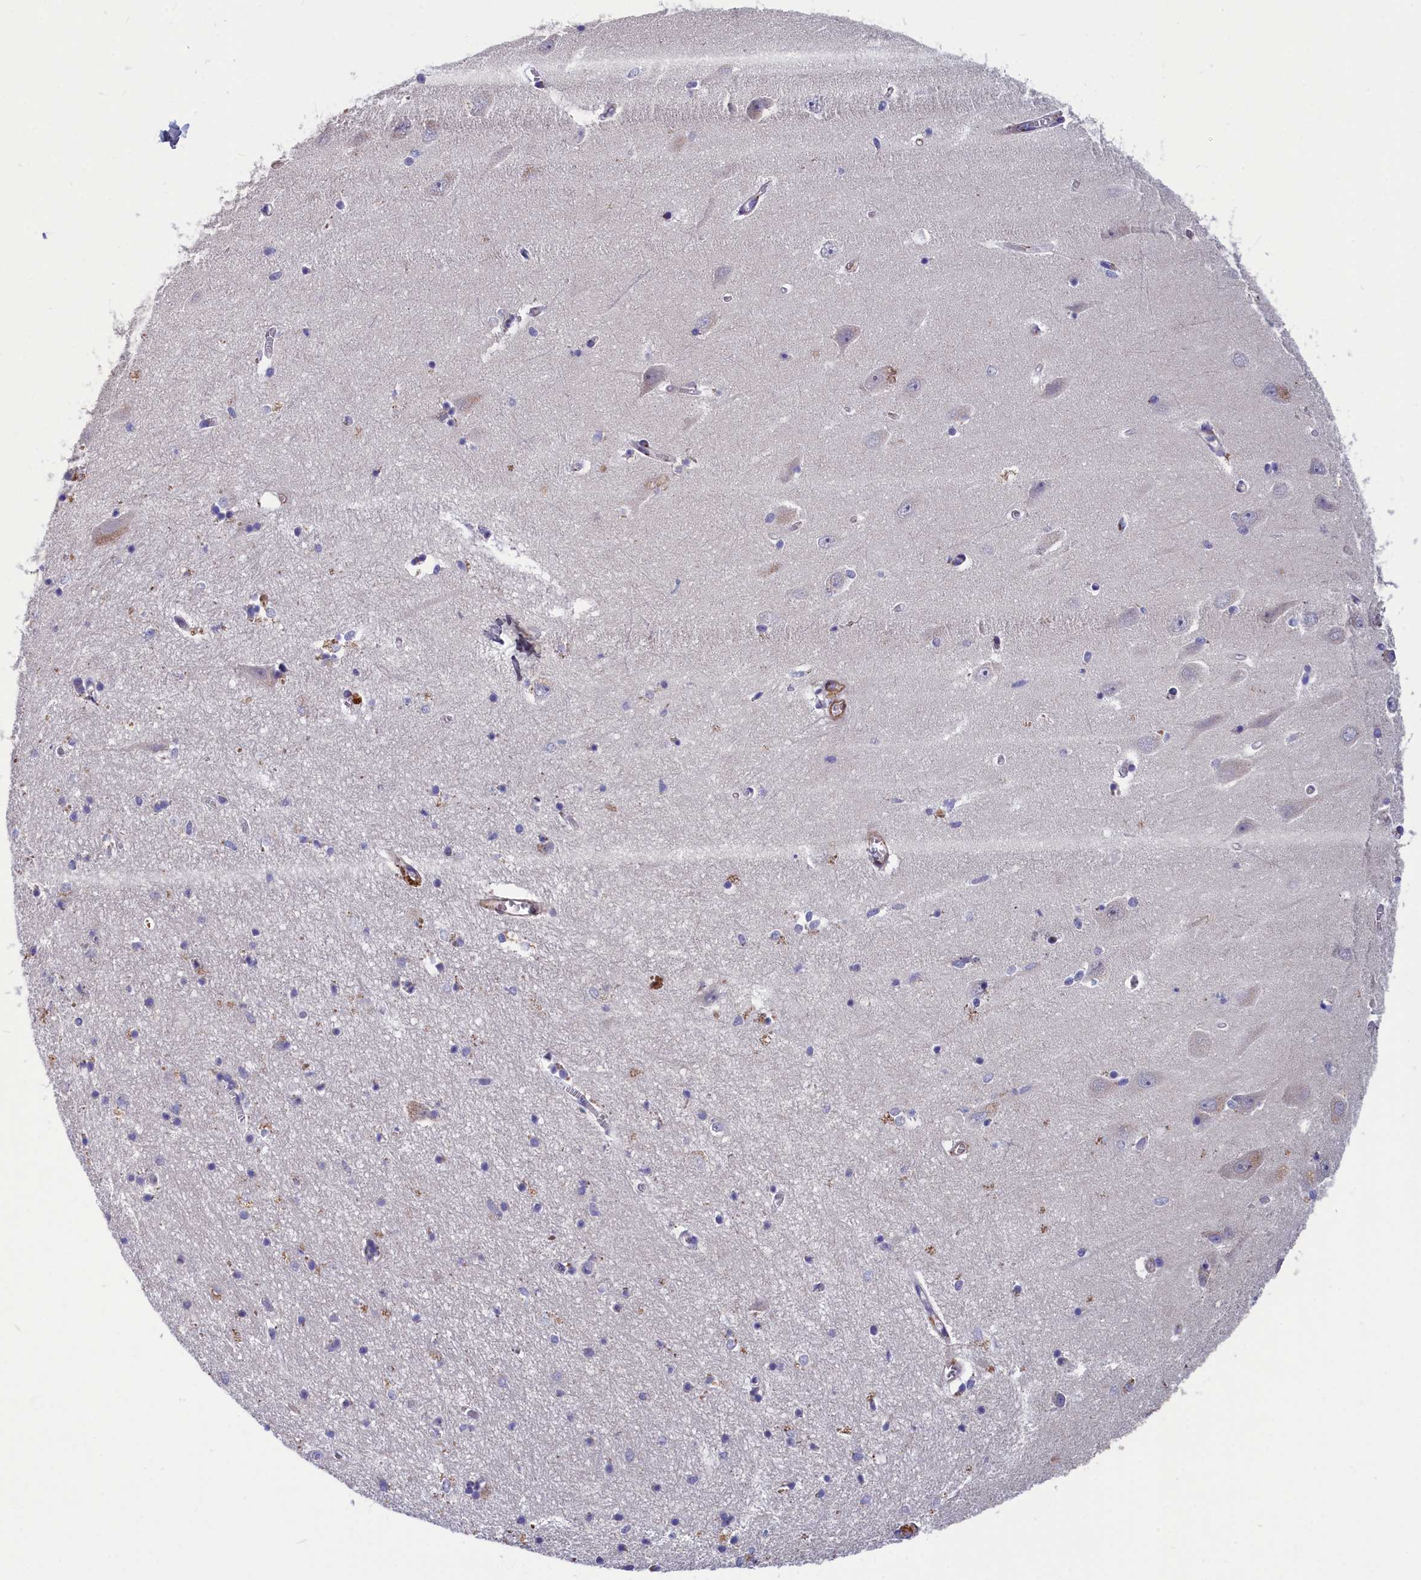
{"staining": {"intensity": "negative", "quantity": "none", "location": "none"}, "tissue": "hippocampus", "cell_type": "Glial cells", "image_type": "normal", "snomed": [{"axis": "morphology", "description": "Normal tissue, NOS"}, {"axis": "topography", "description": "Hippocampus"}], "caption": "Immunohistochemistry histopathology image of normal human hippocampus stained for a protein (brown), which demonstrates no expression in glial cells. (DAB (3,3'-diaminobenzidine) immunohistochemistry (IHC), high magnification).", "gene": "TUBGCP4", "patient": {"sex": "female", "age": 64}}